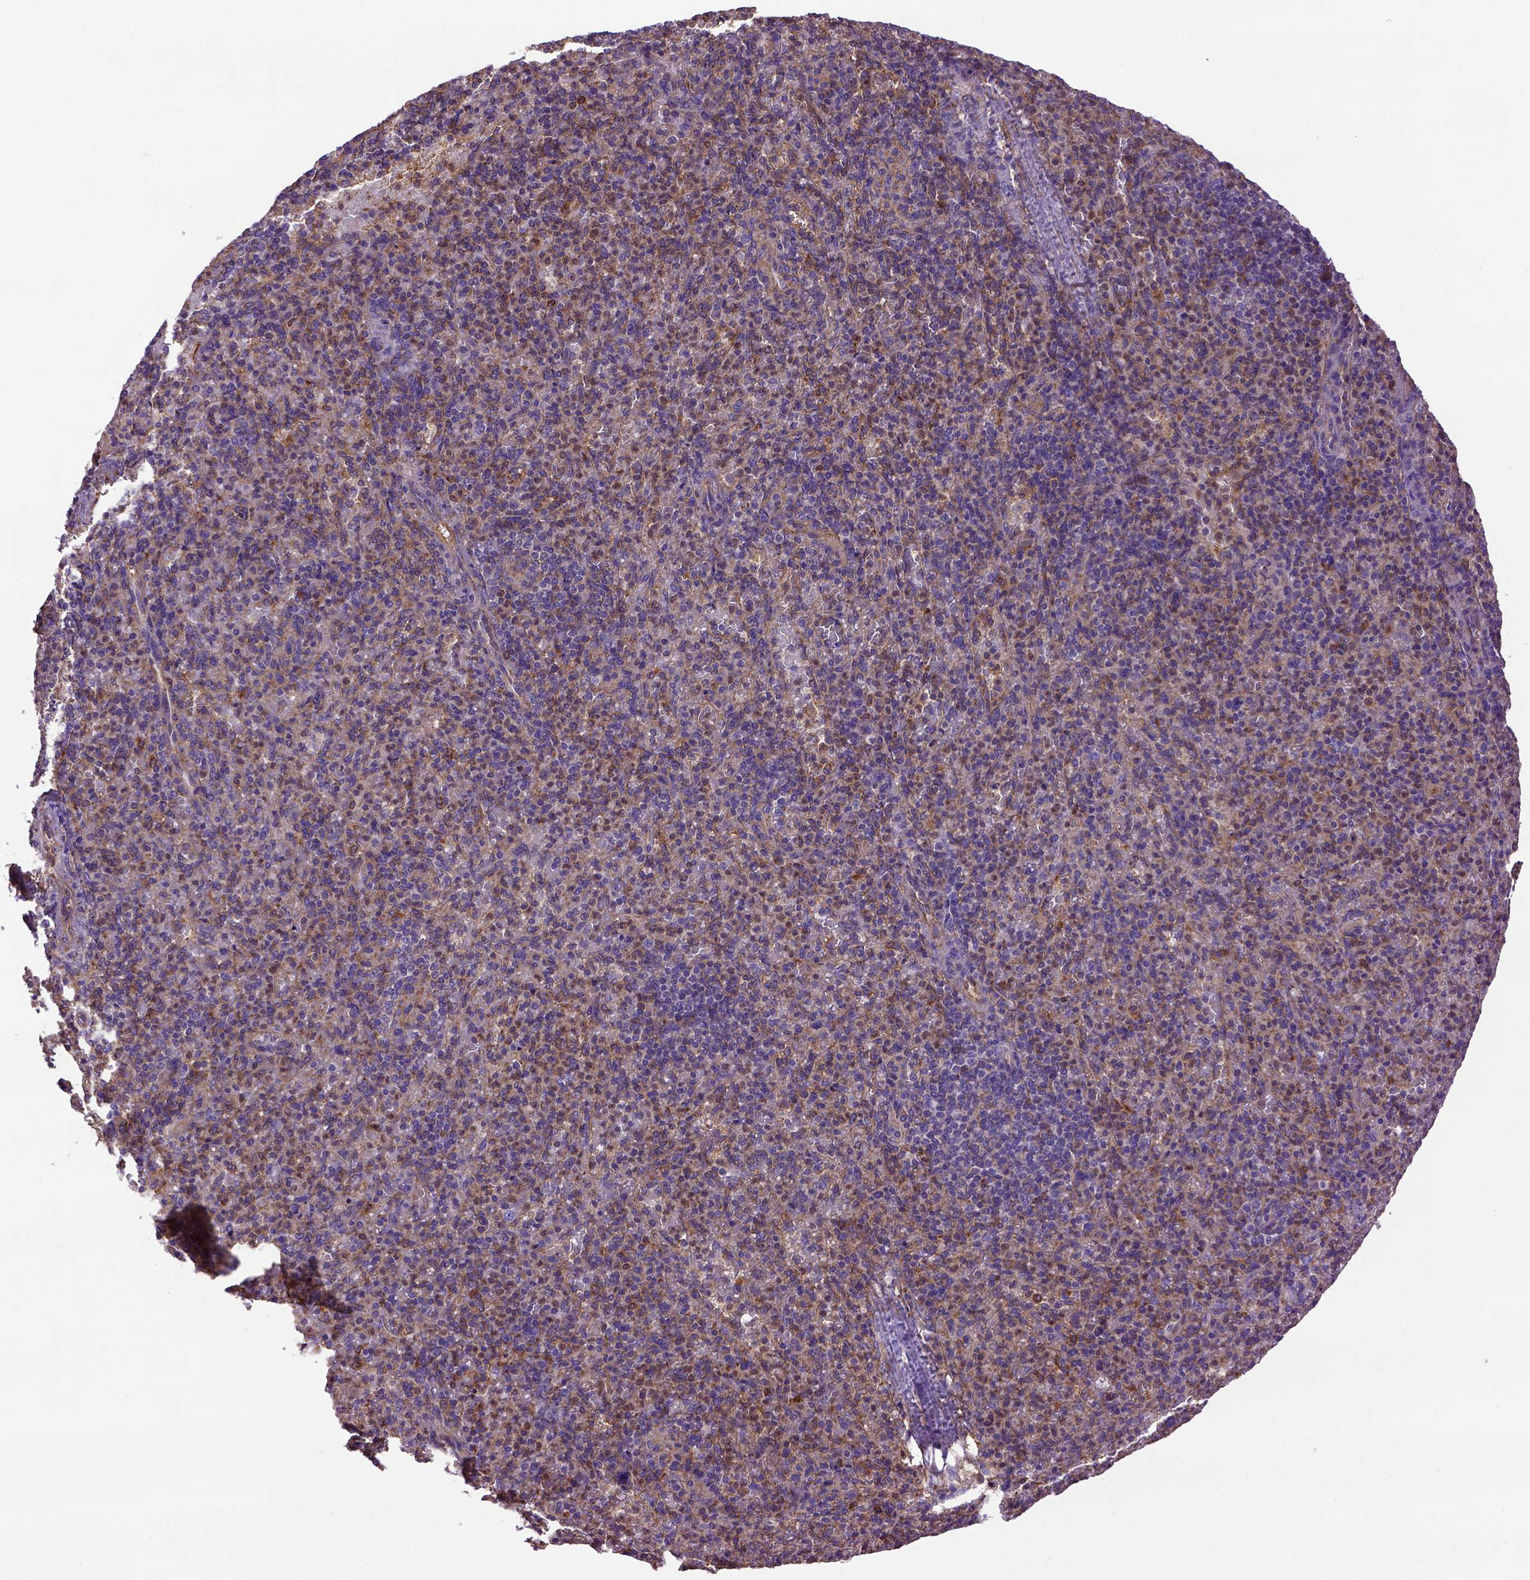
{"staining": {"intensity": "moderate", "quantity": "25%-75%", "location": "cytoplasmic/membranous"}, "tissue": "spleen", "cell_type": "Cells in red pulp", "image_type": "normal", "snomed": [{"axis": "morphology", "description": "Normal tissue, NOS"}, {"axis": "topography", "description": "Spleen"}], "caption": "IHC histopathology image of normal human spleen stained for a protein (brown), which reveals medium levels of moderate cytoplasmic/membranous staining in about 25%-75% of cells in red pulp.", "gene": "MVP", "patient": {"sex": "female", "age": 74}}